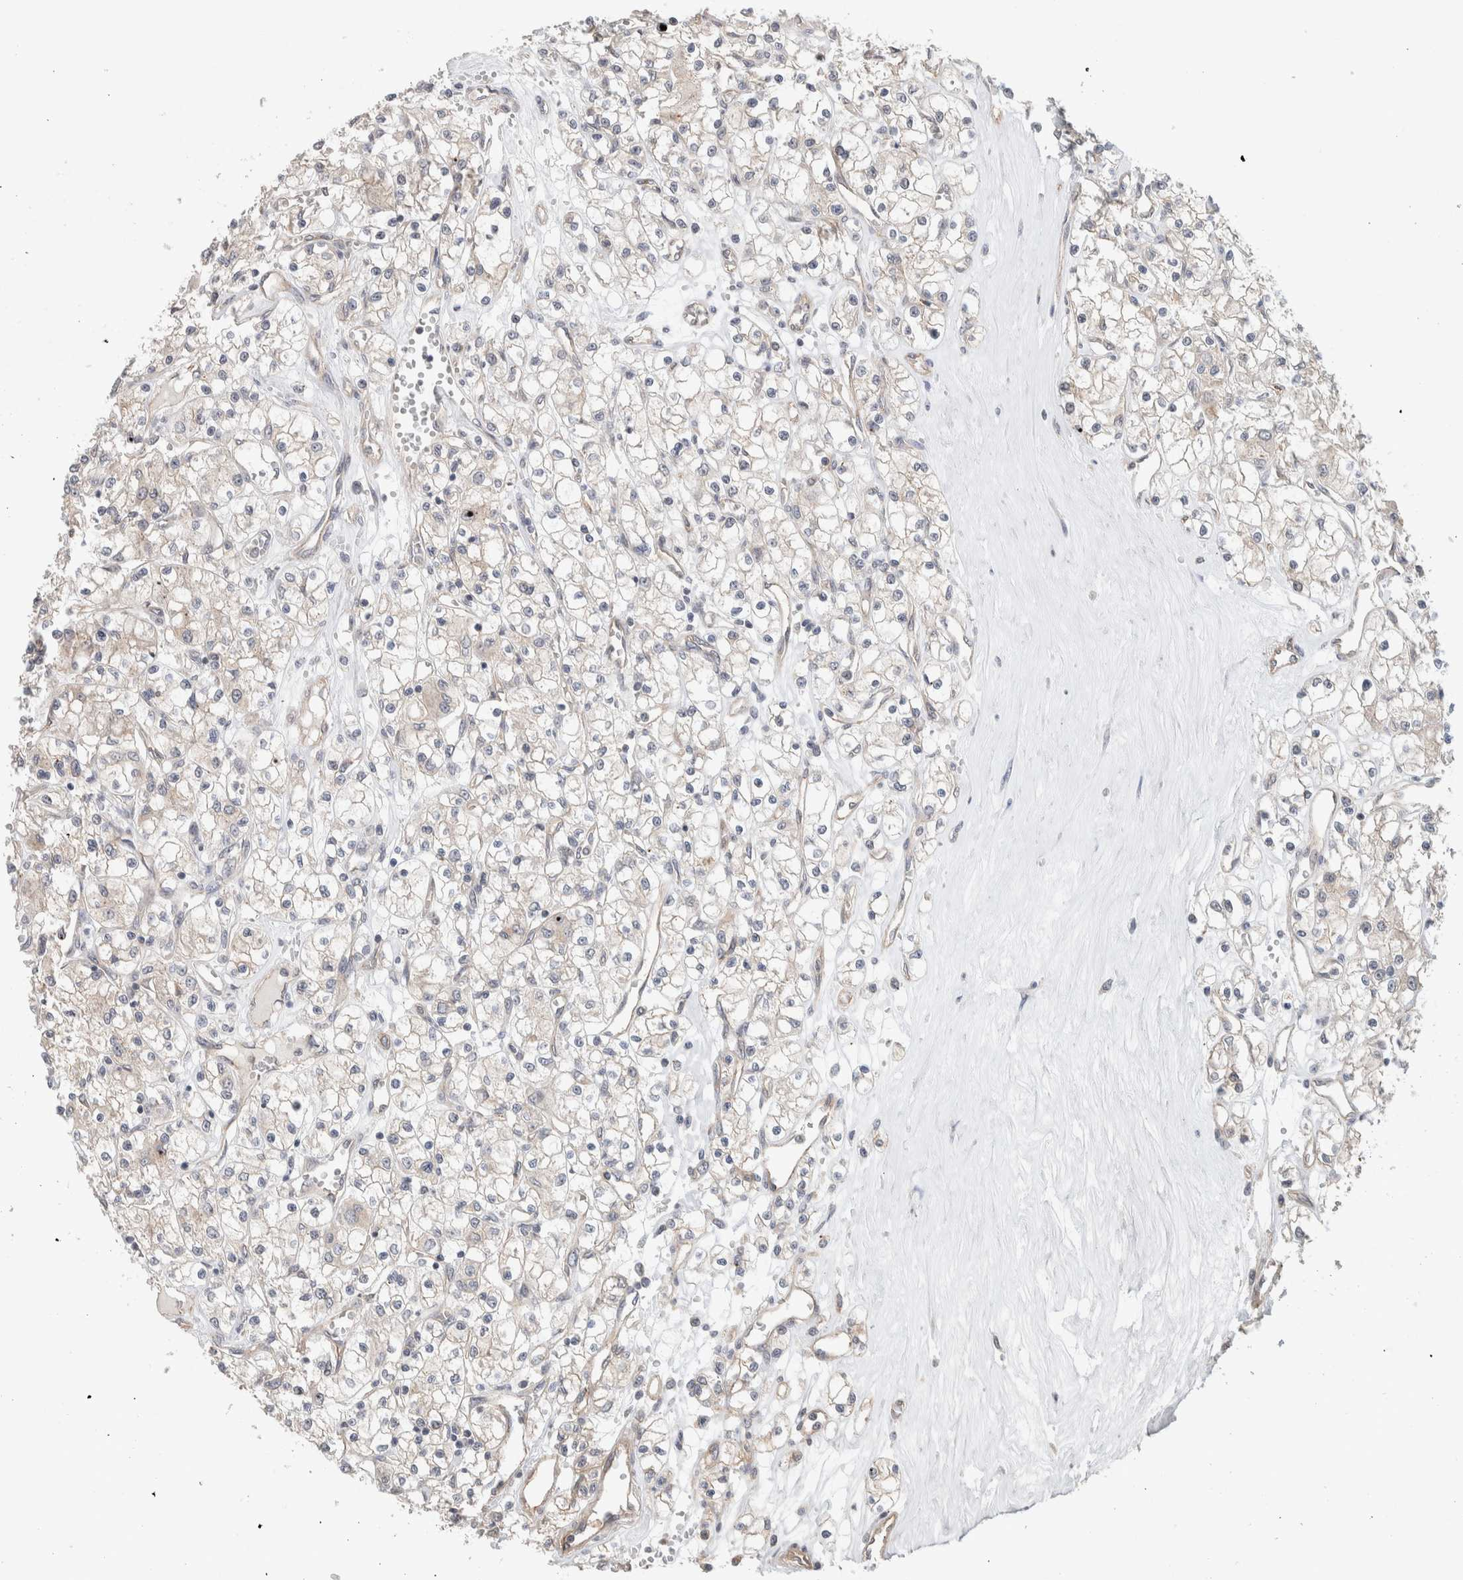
{"staining": {"intensity": "negative", "quantity": "none", "location": "none"}, "tissue": "renal cancer", "cell_type": "Tumor cells", "image_type": "cancer", "snomed": [{"axis": "morphology", "description": "Adenocarcinoma, NOS"}, {"axis": "topography", "description": "Kidney"}], "caption": "Tumor cells are negative for brown protein staining in renal adenocarcinoma. (Immunohistochemistry, brightfield microscopy, high magnification).", "gene": "DEPTOR", "patient": {"sex": "female", "age": 59}}